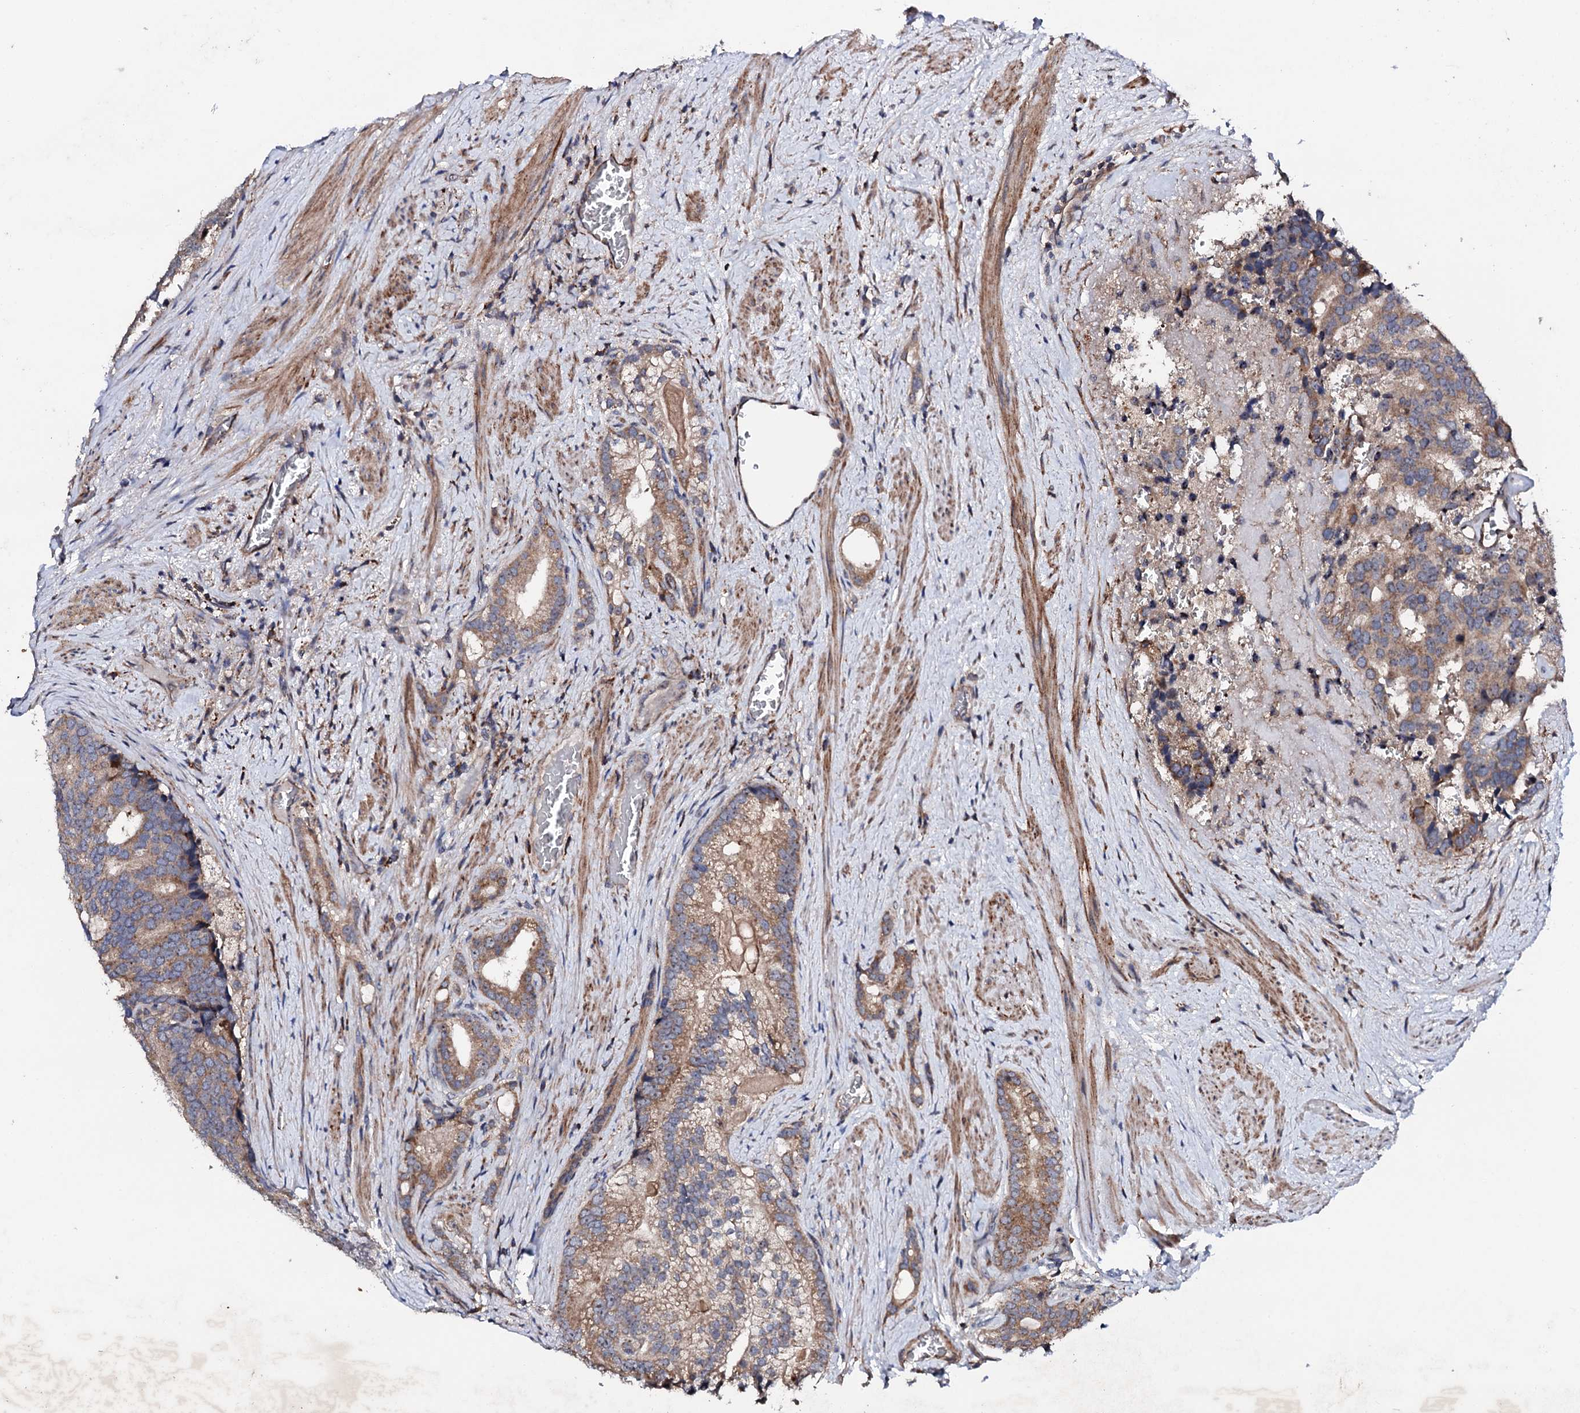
{"staining": {"intensity": "moderate", "quantity": ">75%", "location": "cytoplasmic/membranous"}, "tissue": "prostate cancer", "cell_type": "Tumor cells", "image_type": "cancer", "snomed": [{"axis": "morphology", "description": "Adenocarcinoma, Low grade"}, {"axis": "topography", "description": "Prostate"}], "caption": "A histopathology image of prostate adenocarcinoma (low-grade) stained for a protein shows moderate cytoplasmic/membranous brown staining in tumor cells.", "gene": "GTPBP4", "patient": {"sex": "male", "age": 71}}